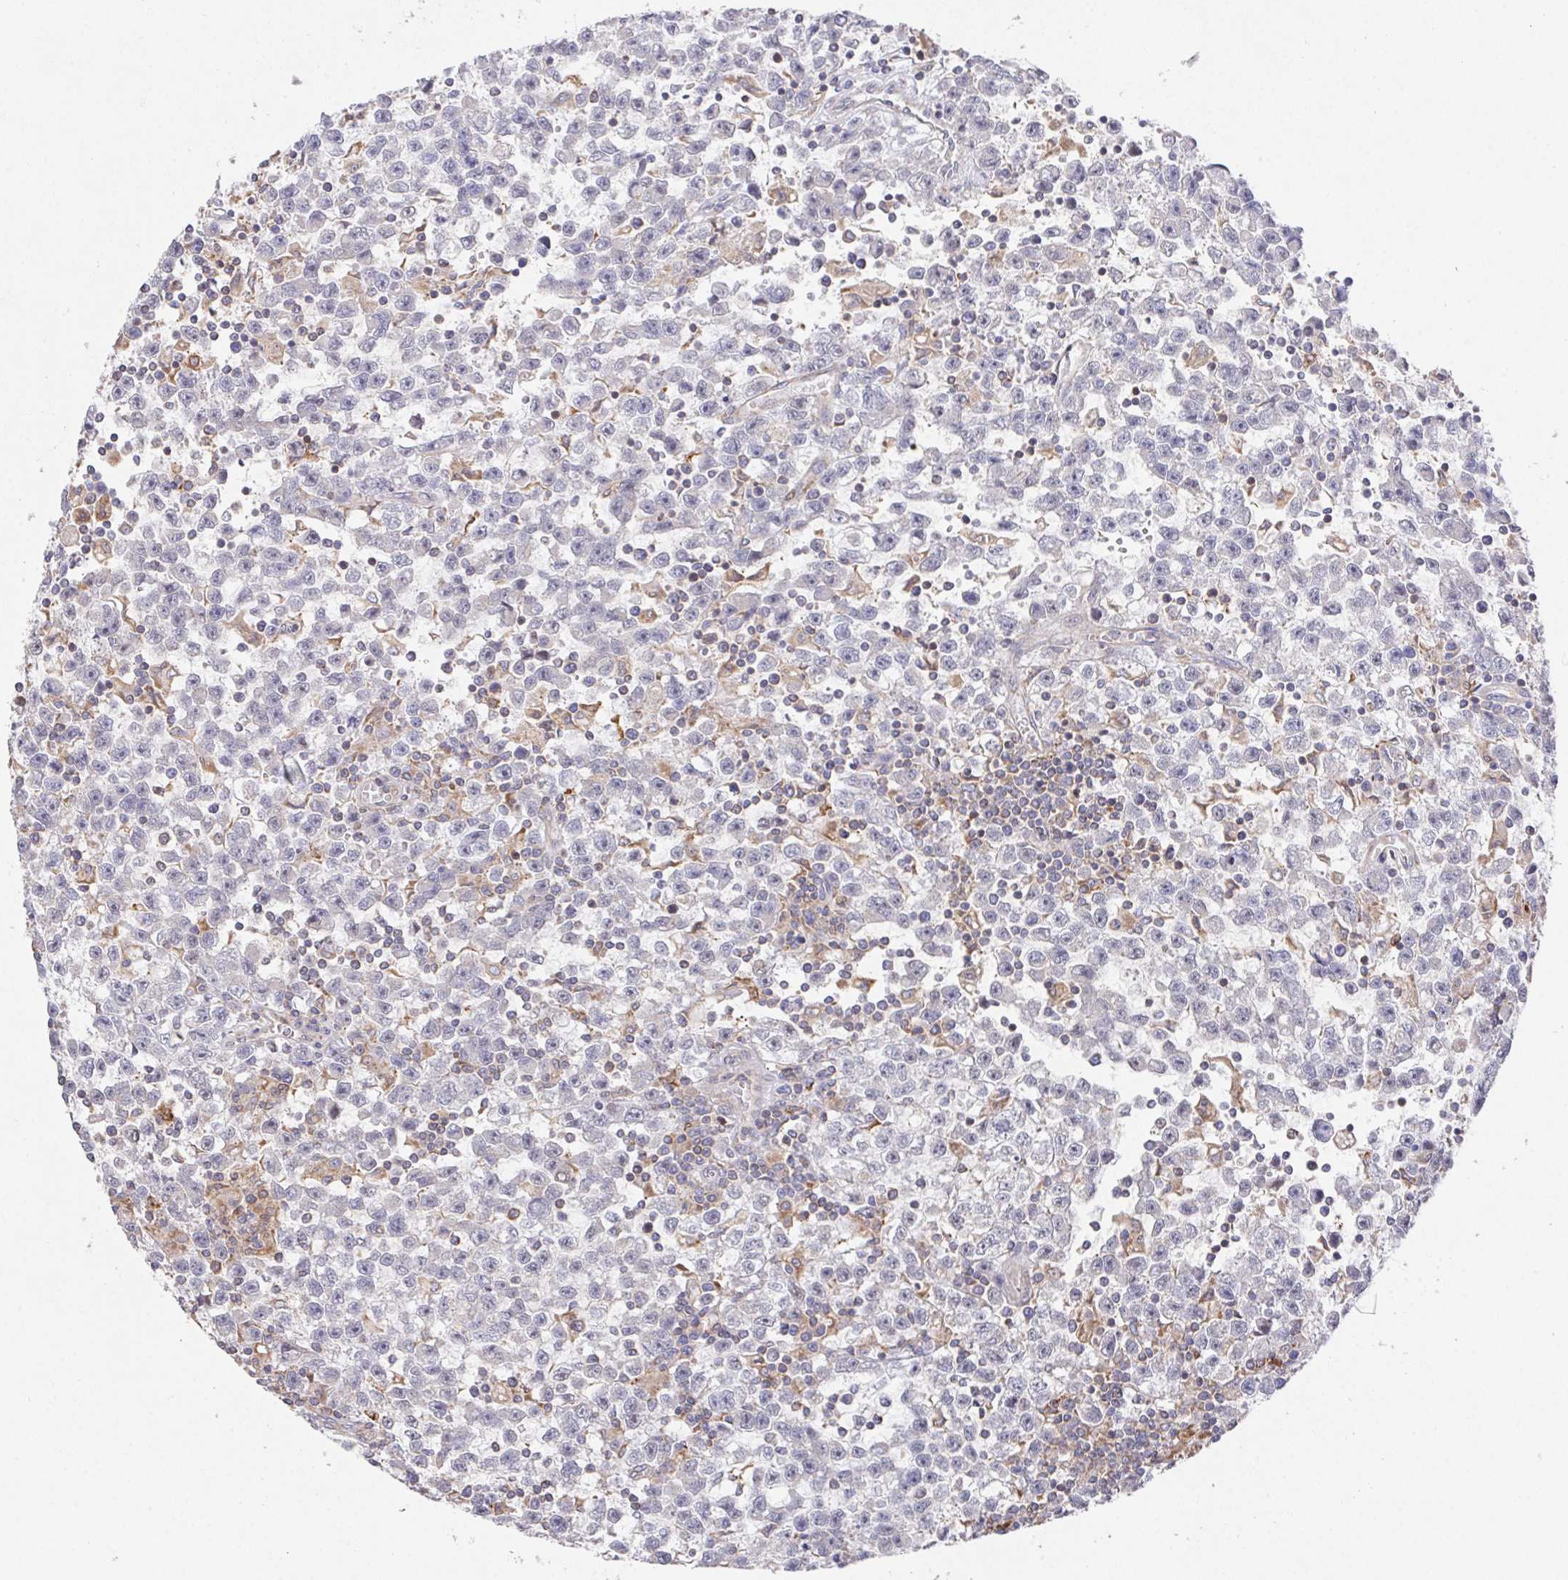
{"staining": {"intensity": "negative", "quantity": "none", "location": "none"}, "tissue": "testis cancer", "cell_type": "Tumor cells", "image_type": "cancer", "snomed": [{"axis": "morphology", "description": "Seminoma, NOS"}, {"axis": "topography", "description": "Testis"}], "caption": "The IHC micrograph has no significant positivity in tumor cells of testis seminoma tissue. (DAB (3,3'-diaminobenzidine) immunohistochemistry with hematoxylin counter stain).", "gene": "FAM241A", "patient": {"sex": "male", "age": 31}}